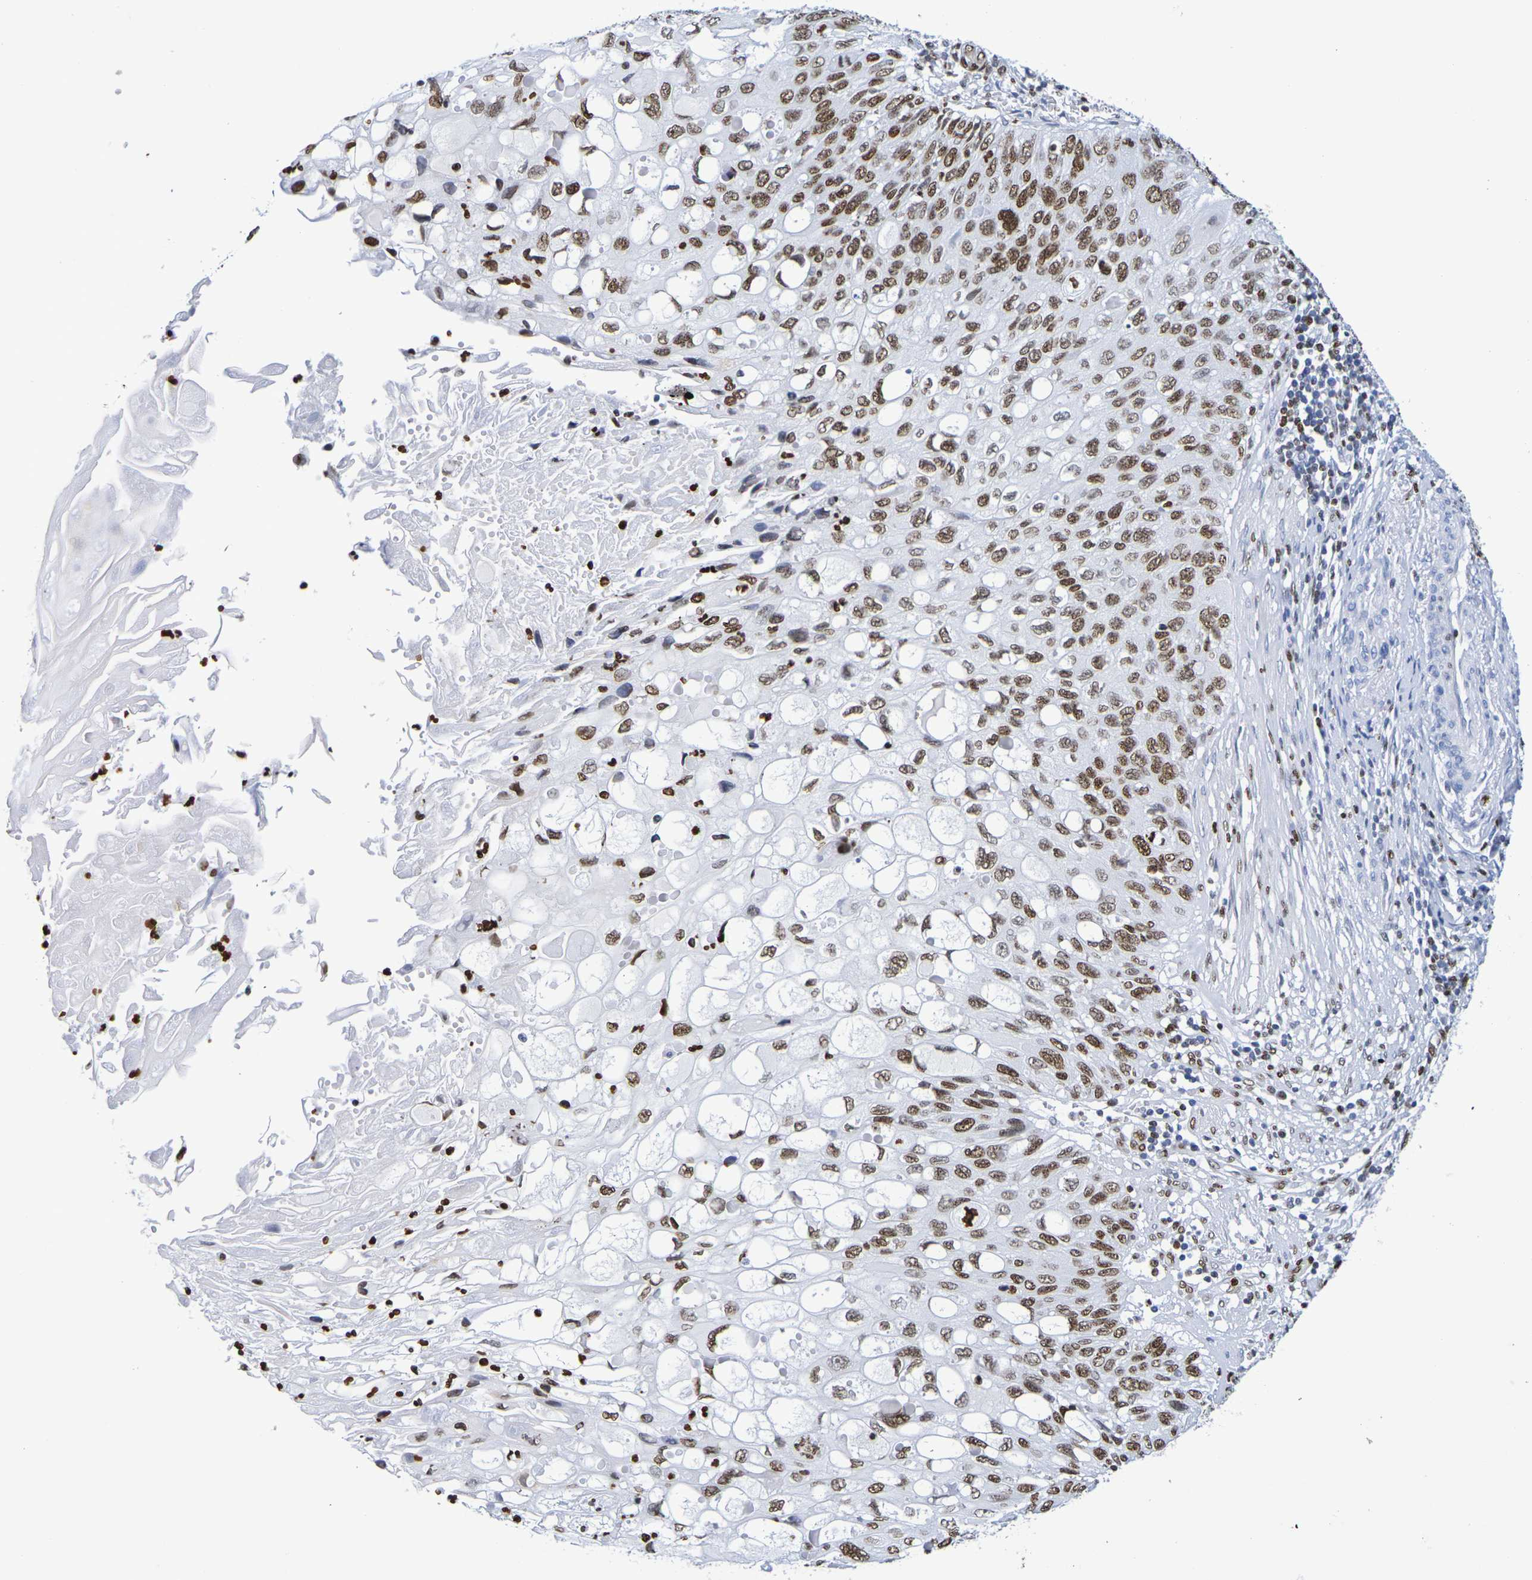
{"staining": {"intensity": "moderate", "quantity": ">75%", "location": "nuclear"}, "tissue": "cervical cancer", "cell_type": "Tumor cells", "image_type": "cancer", "snomed": [{"axis": "morphology", "description": "Squamous cell carcinoma, NOS"}, {"axis": "topography", "description": "Cervix"}], "caption": "Immunohistochemical staining of cervical squamous cell carcinoma displays medium levels of moderate nuclear staining in about >75% of tumor cells.", "gene": "H1-5", "patient": {"sex": "female", "age": 70}}